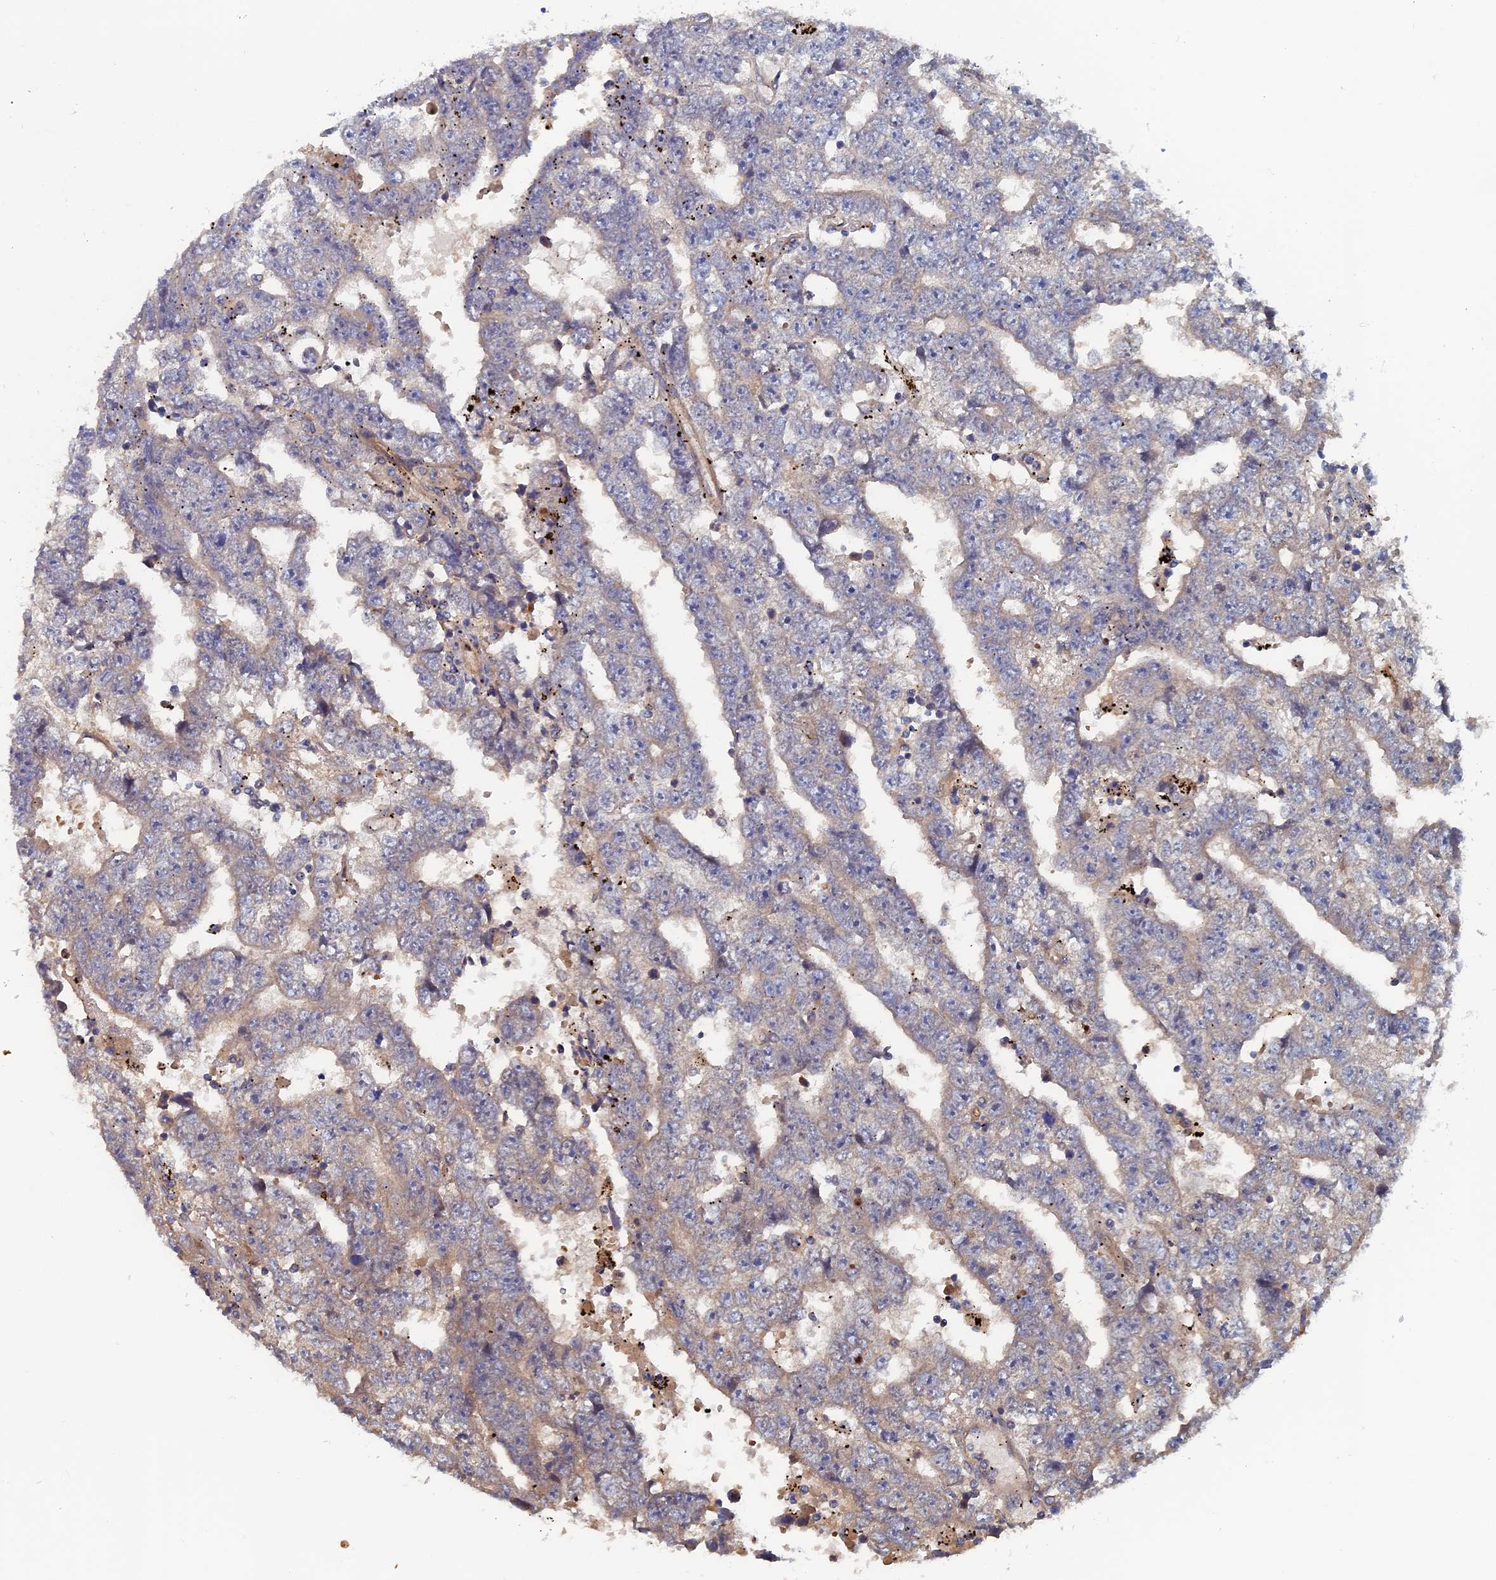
{"staining": {"intensity": "weak", "quantity": "<25%", "location": "cytoplasmic/membranous"}, "tissue": "testis cancer", "cell_type": "Tumor cells", "image_type": "cancer", "snomed": [{"axis": "morphology", "description": "Carcinoma, Embryonal, NOS"}, {"axis": "topography", "description": "Testis"}], "caption": "Tumor cells show no significant protein staining in embryonal carcinoma (testis).", "gene": "TRAPPC2L", "patient": {"sex": "male", "age": 25}}